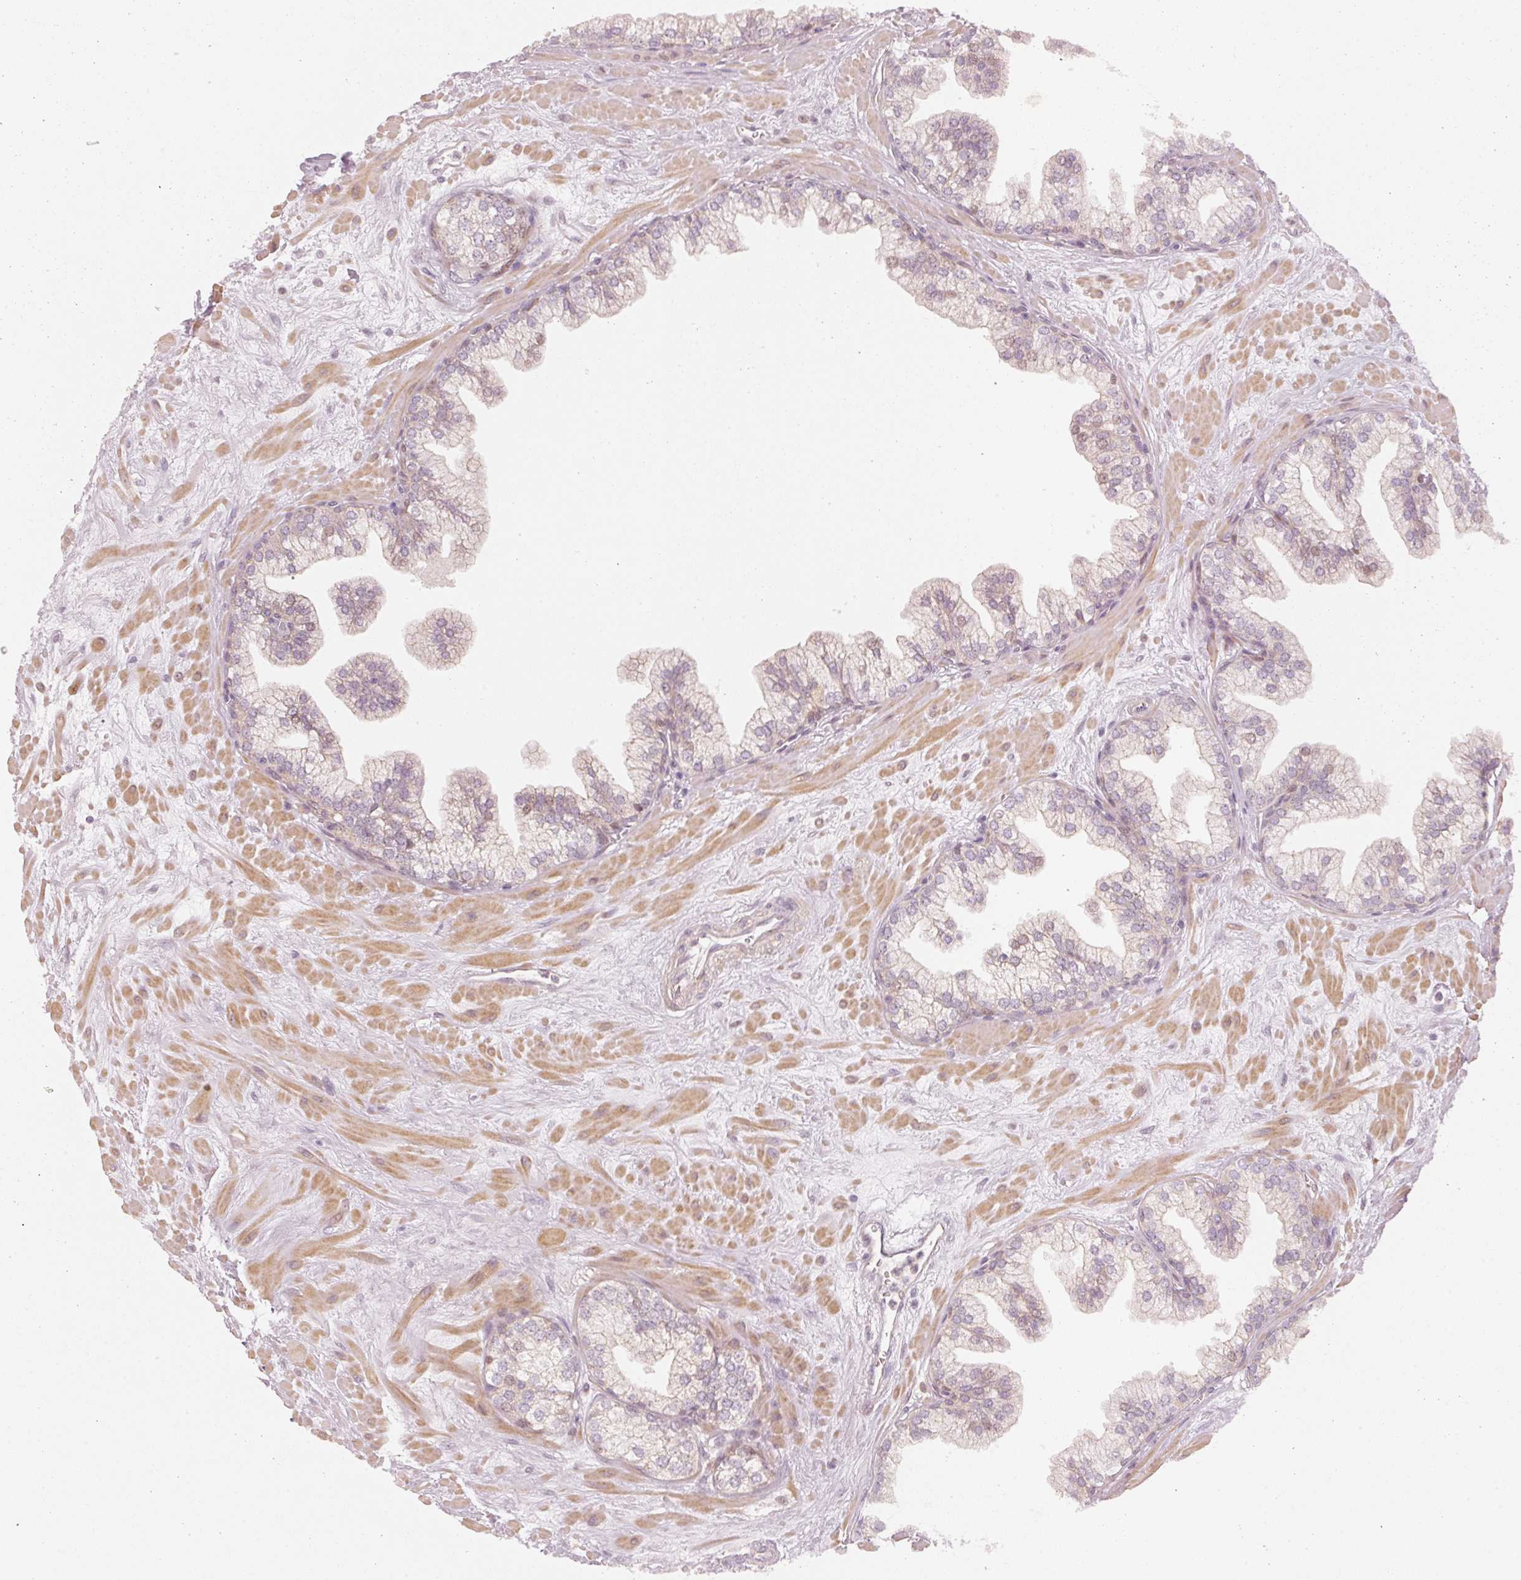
{"staining": {"intensity": "weak", "quantity": "<25%", "location": "cytoplasmic/membranous"}, "tissue": "prostate", "cell_type": "Glandular cells", "image_type": "normal", "snomed": [{"axis": "morphology", "description": "Normal tissue, NOS"}, {"axis": "topography", "description": "Prostate"}, {"axis": "topography", "description": "Peripheral nerve tissue"}], "caption": "DAB (3,3'-diaminobenzidine) immunohistochemical staining of benign prostate displays no significant expression in glandular cells. The staining is performed using DAB brown chromogen with nuclei counter-stained in using hematoxylin.", "gene": "DAPP1", "patient": {"sex": "male", "age": 61}}